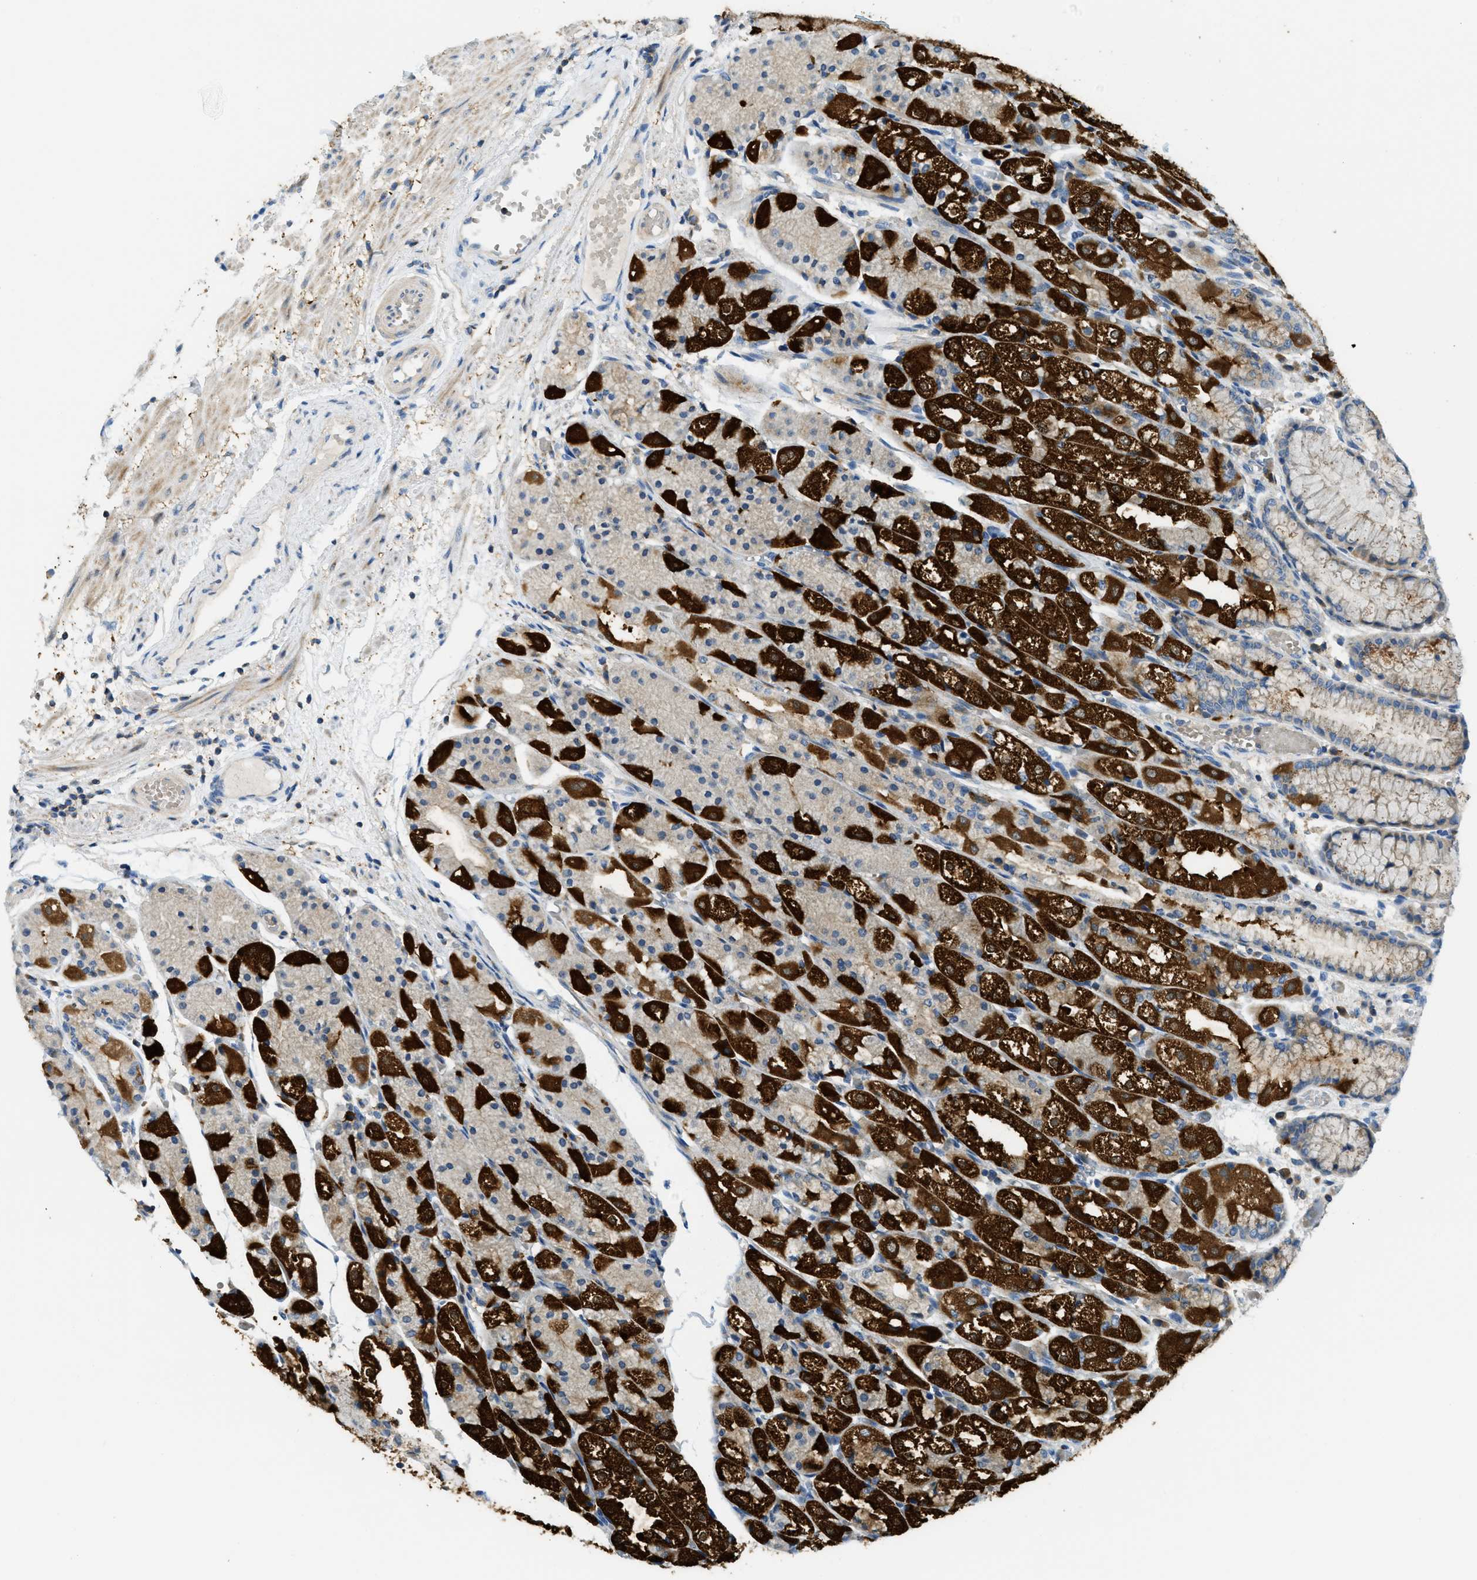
{"staining": {"intensity": "strong", "quantity": "25%-75%", "location": "cytoplasmic/membranous"}, "tissue": "stomach", "cell_type": "Glandular cells", "image_type": "normal", "snomed": [{"axis": "morphology", "description": "Normal tissue, NOS"}, {"axis": "topography", "description": "Stomach, upper"}], "caption": "Unremarkable stomach exhibits strong cytoplasmic/membranous expression in approximately 25%-75% of glandular cells, visualized by immunohistochemistry.", "gene": "RFFL", "patient": {"sex": "male", "age": 72}}